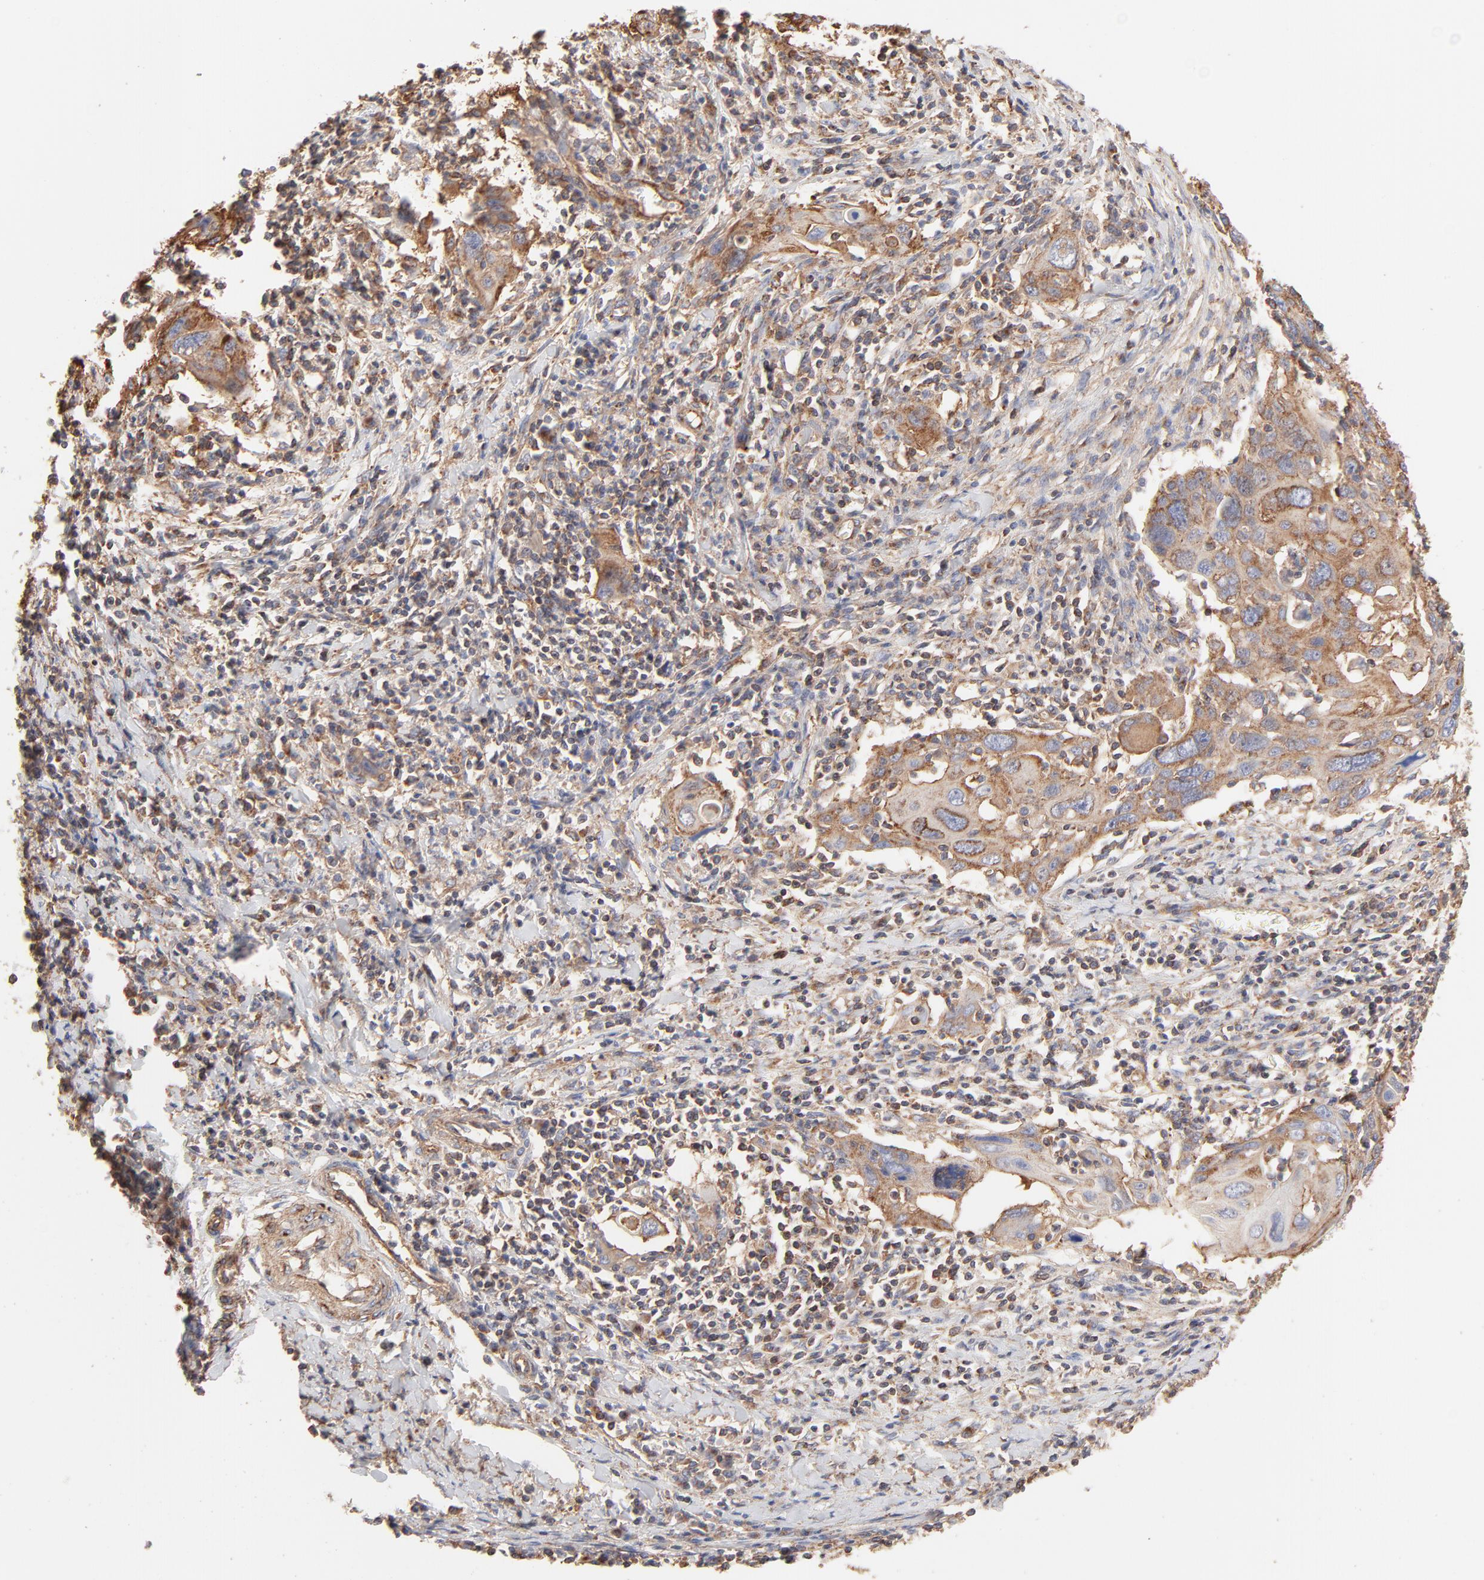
{"staining": {"intensity": "moderate", "quantity": ">75%", "location": "cytoplasmic/membranous"}, "tissue": "cervical cancer", "cell_type": "Tumor cells", "image_type": "cancer", "snomed": [{"axis": "morphology", "description": "Squamous cell carcinoma, NOS"}, {"axis": "topography", "description": "Cervix"}], "caption": "There is medium levels of moderate cytoplasmic/membranous expression in tumor cells of squamous cell carcinoma (cervical), as demonstrated by immunohistochemical staining (brown color).", "gene": "CLTB", "patient": {"sex": "female", "age": 54}}